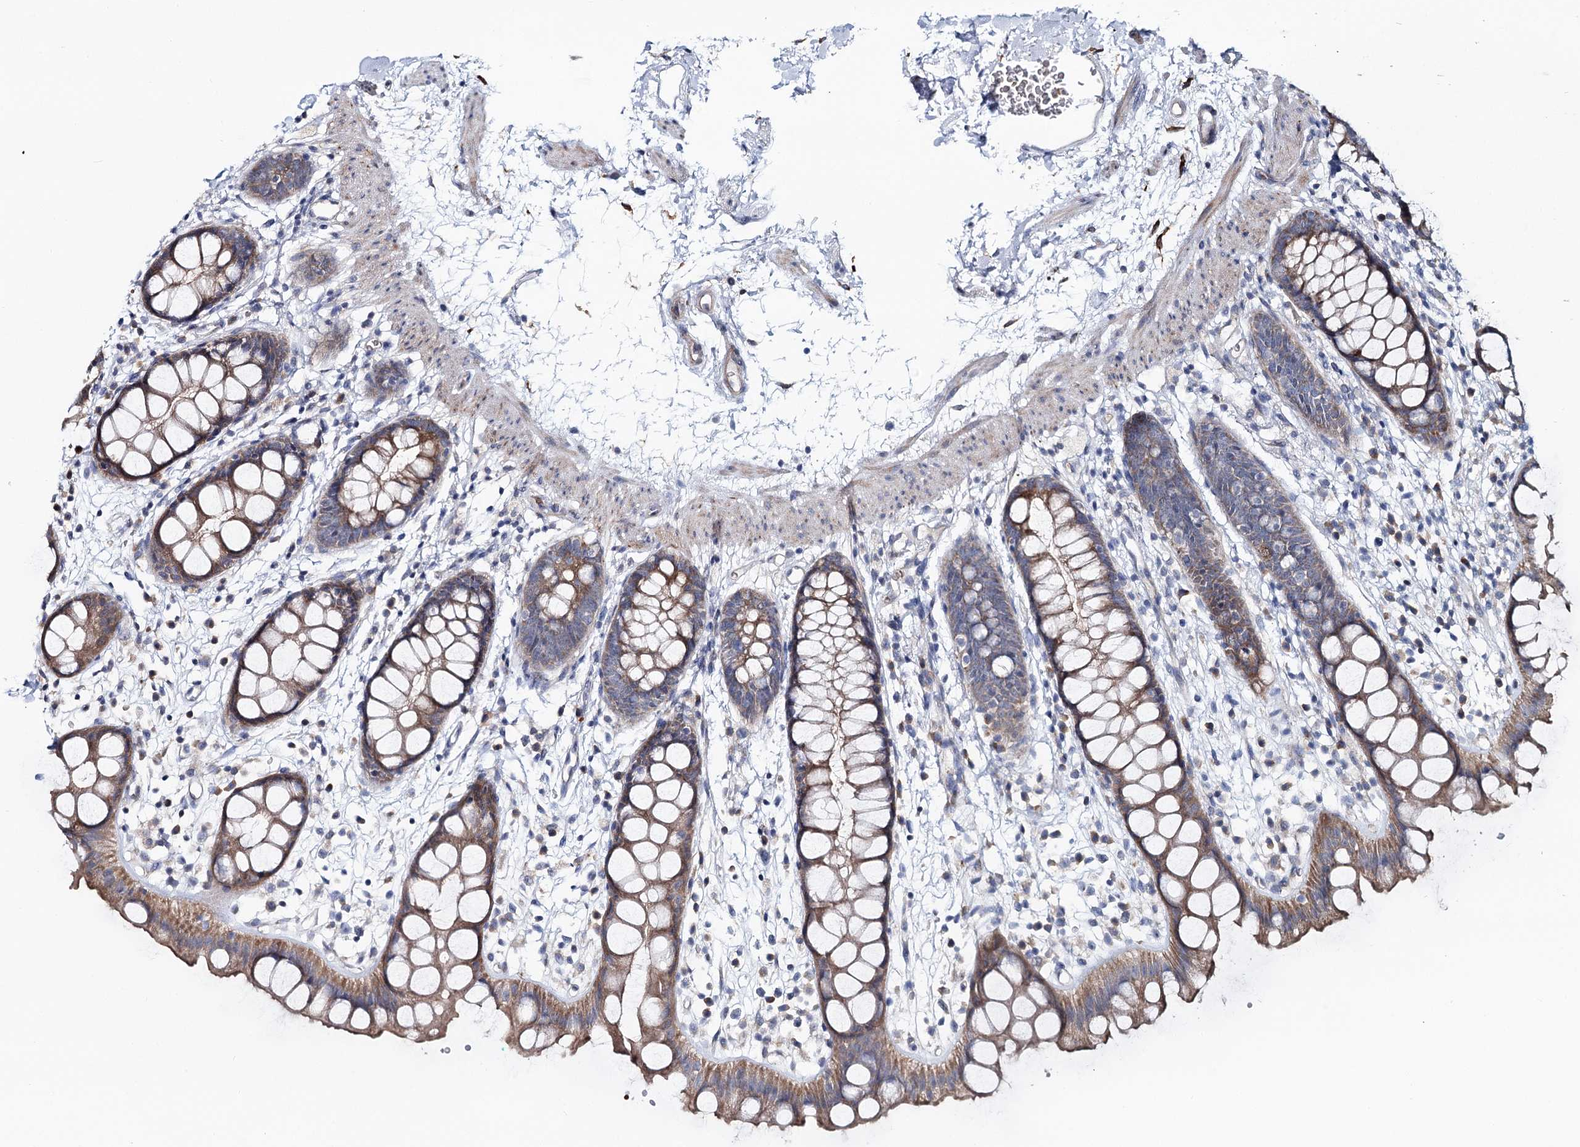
{"staining": {"intensity": "moderate", "quantity": ">75%", "location": "cytoplasmic/membranous"}, "tissue": "rectum", "cell_type": "Glandular cells", "image_type": "normal", "snomed": [{"axis": "morphology", "description": "Normal tissue, NOS"}, {"axis": "topography", "description": "Rectum"}], "caption": "The histopathology image demonstrates staining of unremarkable rectum, revealing moderate cytoplasmic/membranous protein staining (brown color) within glandular cells.", "gene": "CIB4", "patient": {"sex": "female", "age": 65}}